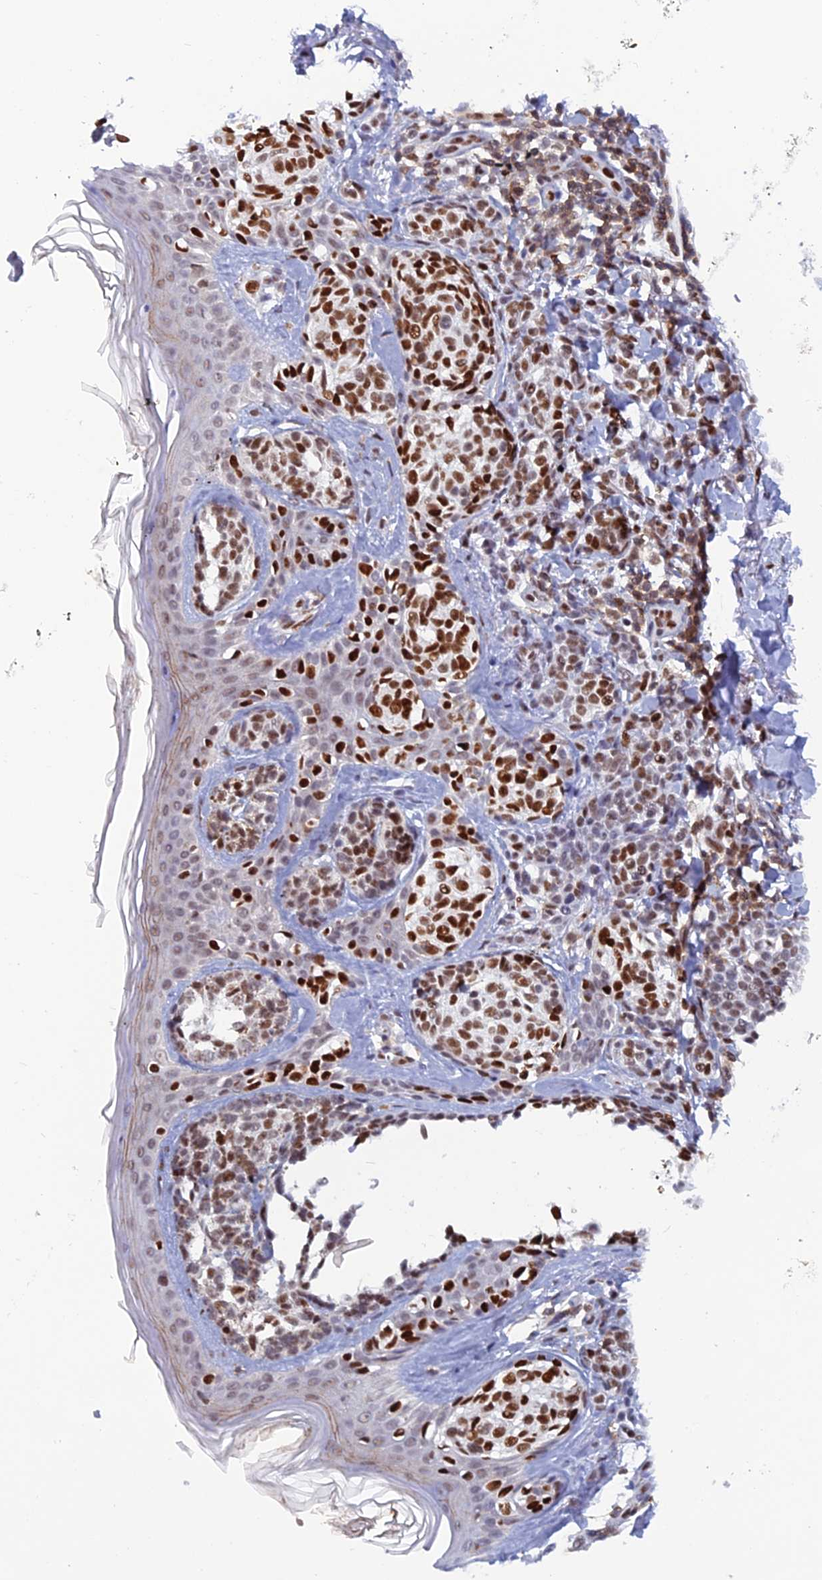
{"staining": {"intensity": "strong", "quantity": ">75%", "location": "nuclear"}, "tissue": "melanoma", "cell_type": "Tumor cells", "image_type": "cancer", "snomed": [{"axis": "morphology", "description": "Malignant melanoma, NOS"}, {"axis": "topography", "description": "Skin of upper extremity"}], "caption": "Strong nuclear protein positivity is identified in about >75% of tumor cells in malignant melanoma.", "gene": "NOL4L", "patient": {"sex": "male", "age": 40}}